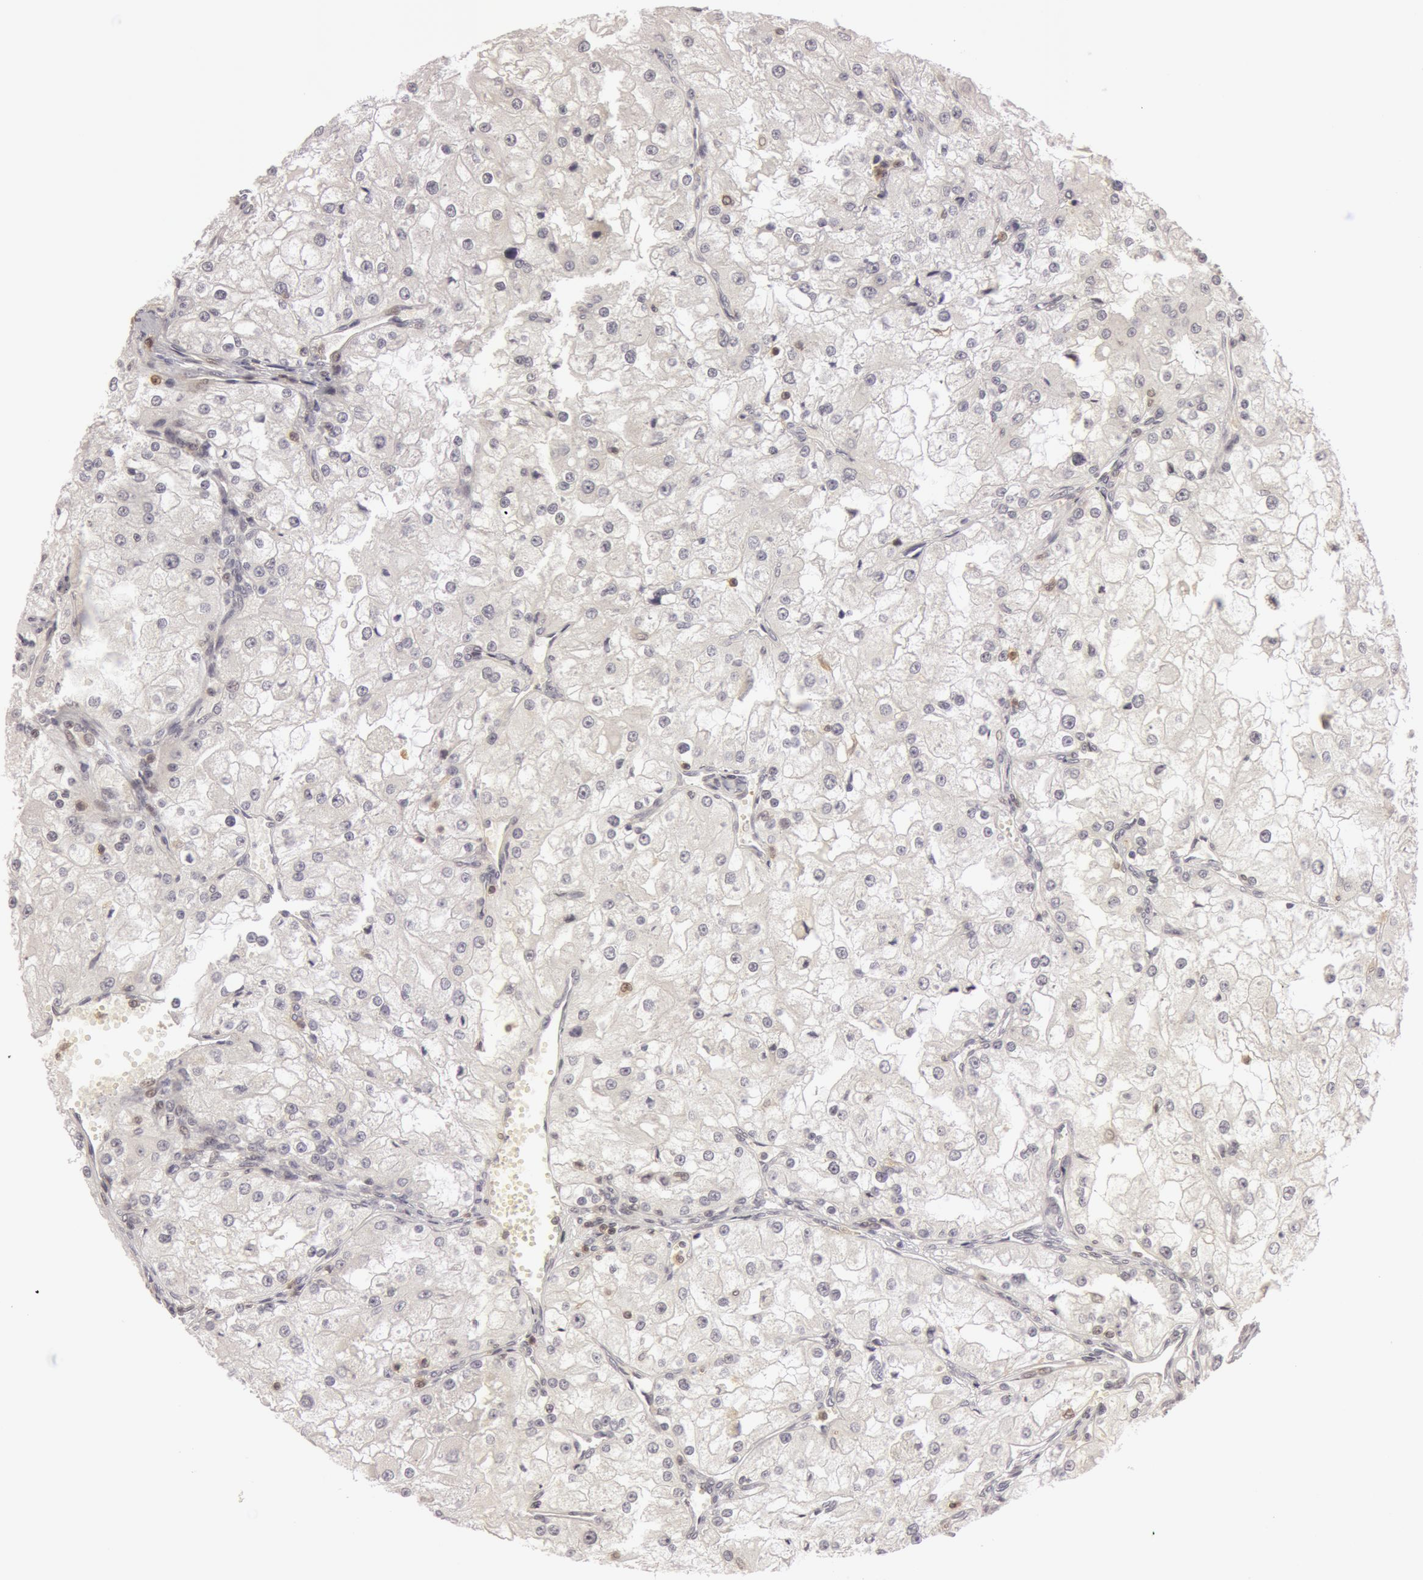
{"staining": {"intensity": "negative", "quantity": "none", "location": "none"}, "tissue": "renal cancer", "cell_type": "Tumor cells", "image_type": "cancer", "snomed": [{"axis": "morphology", "description": "Adenocarcinoma, NOS"}, {"axis": "topography", "description": "Kidney"}], "caption": "Protein analysis of renal cancer (adenocarcinoma) demonstrates no significant positivity in tumor cells.", "gene": "OASL", "patient": {"sex": "female", "age": 74}}